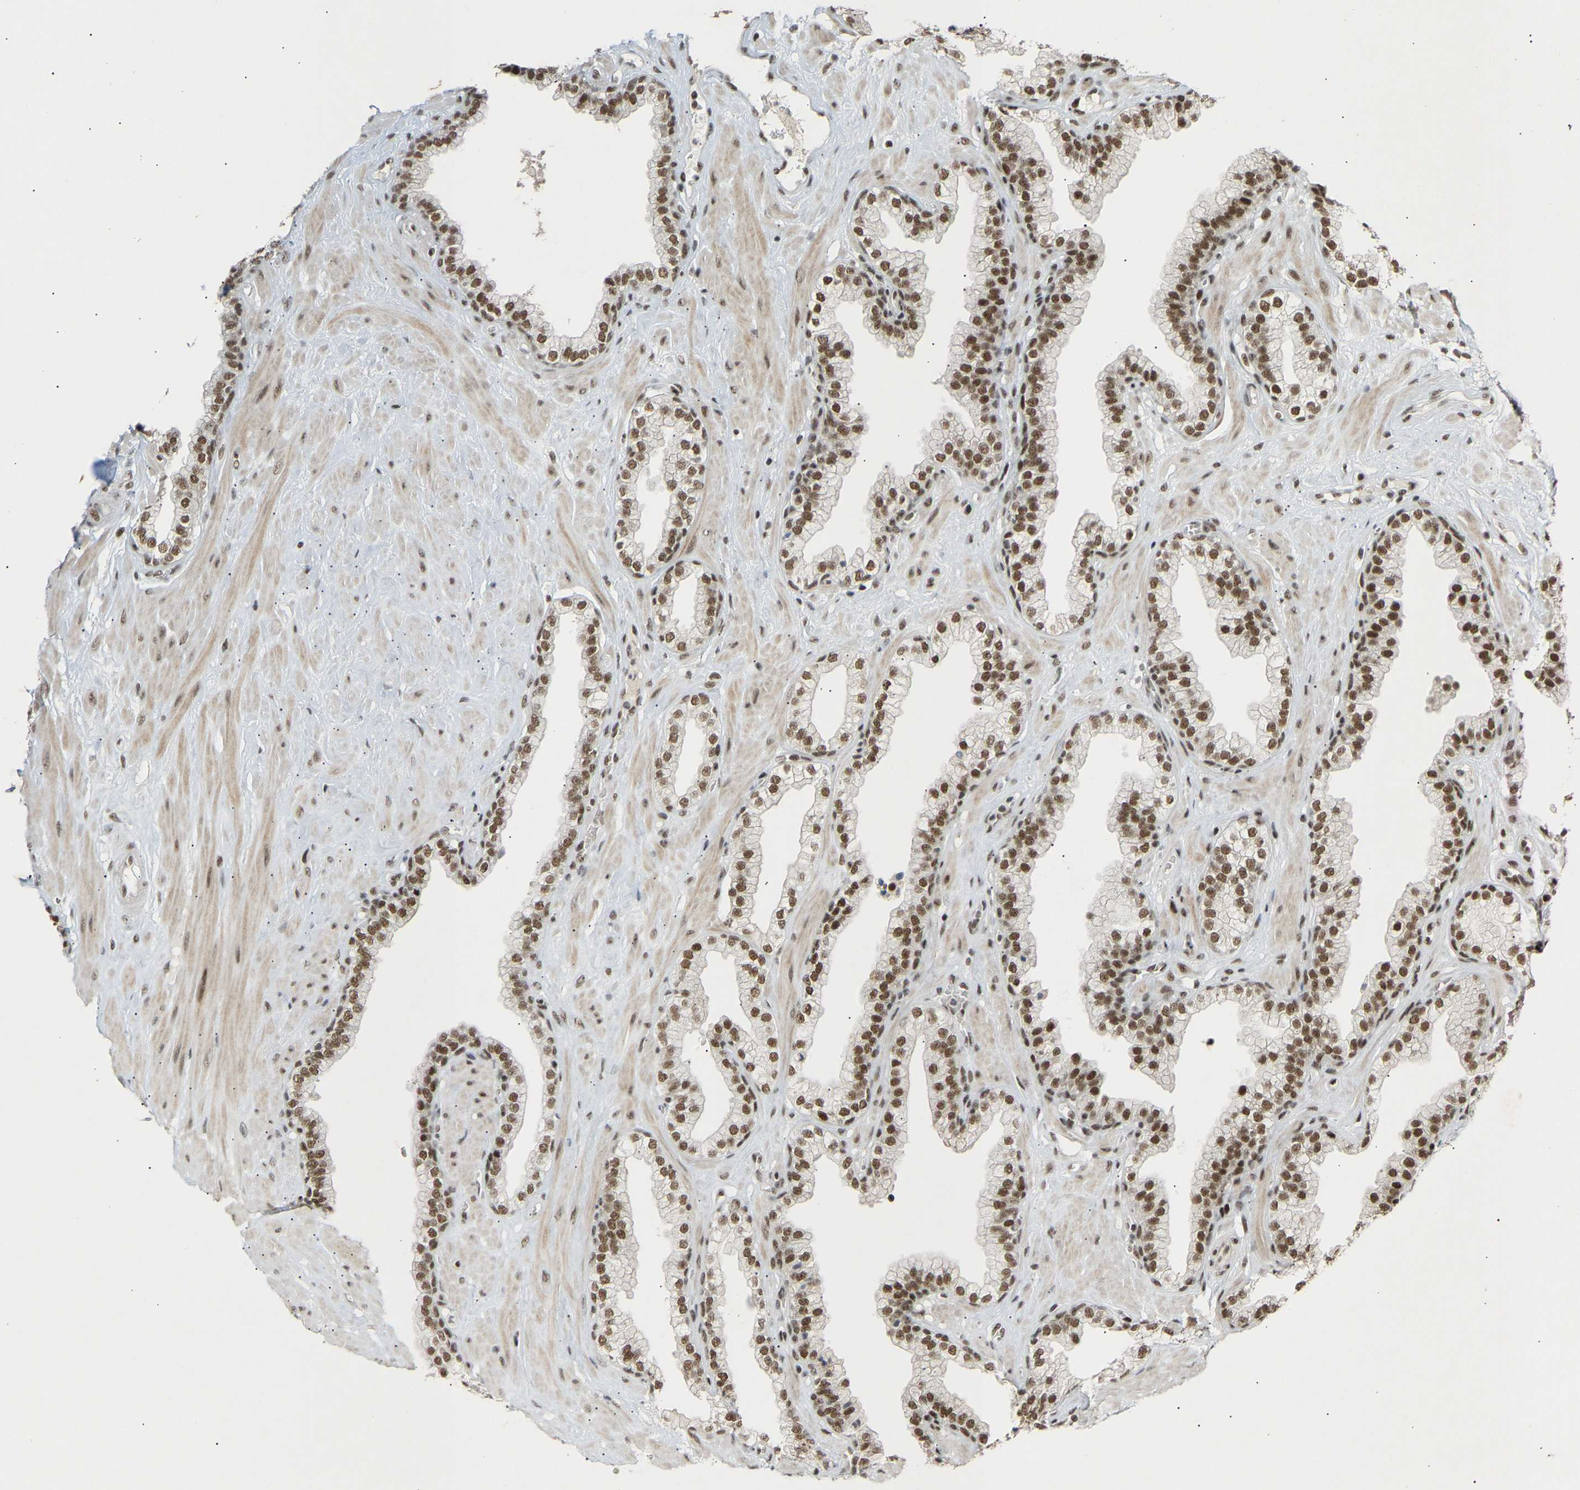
{"staining": {"intensity": "moderate", "quantity": ">75%", "location": "nuclear"}, "tissue": "prostate", "cell_type": "Glandular cells", "image_type": "normal", "snomed": [{"axis": "morphology", "description": "Normal tissue, NOS"}, {"axis": "morphology", "description": "Urothelial carcinoma, Low grade"}, {"axis": "topography", "description": "Urinary bladder"}, {"axis": "topography", "description": "Prostate"}], "caption": "The histopathology image displays staining of unremarkable prostate, revealing moderate nuclear protein staining (brown color) within glandular cells.", "gene": "NELFB", "patient": {"sex": "male", "age": 60}}